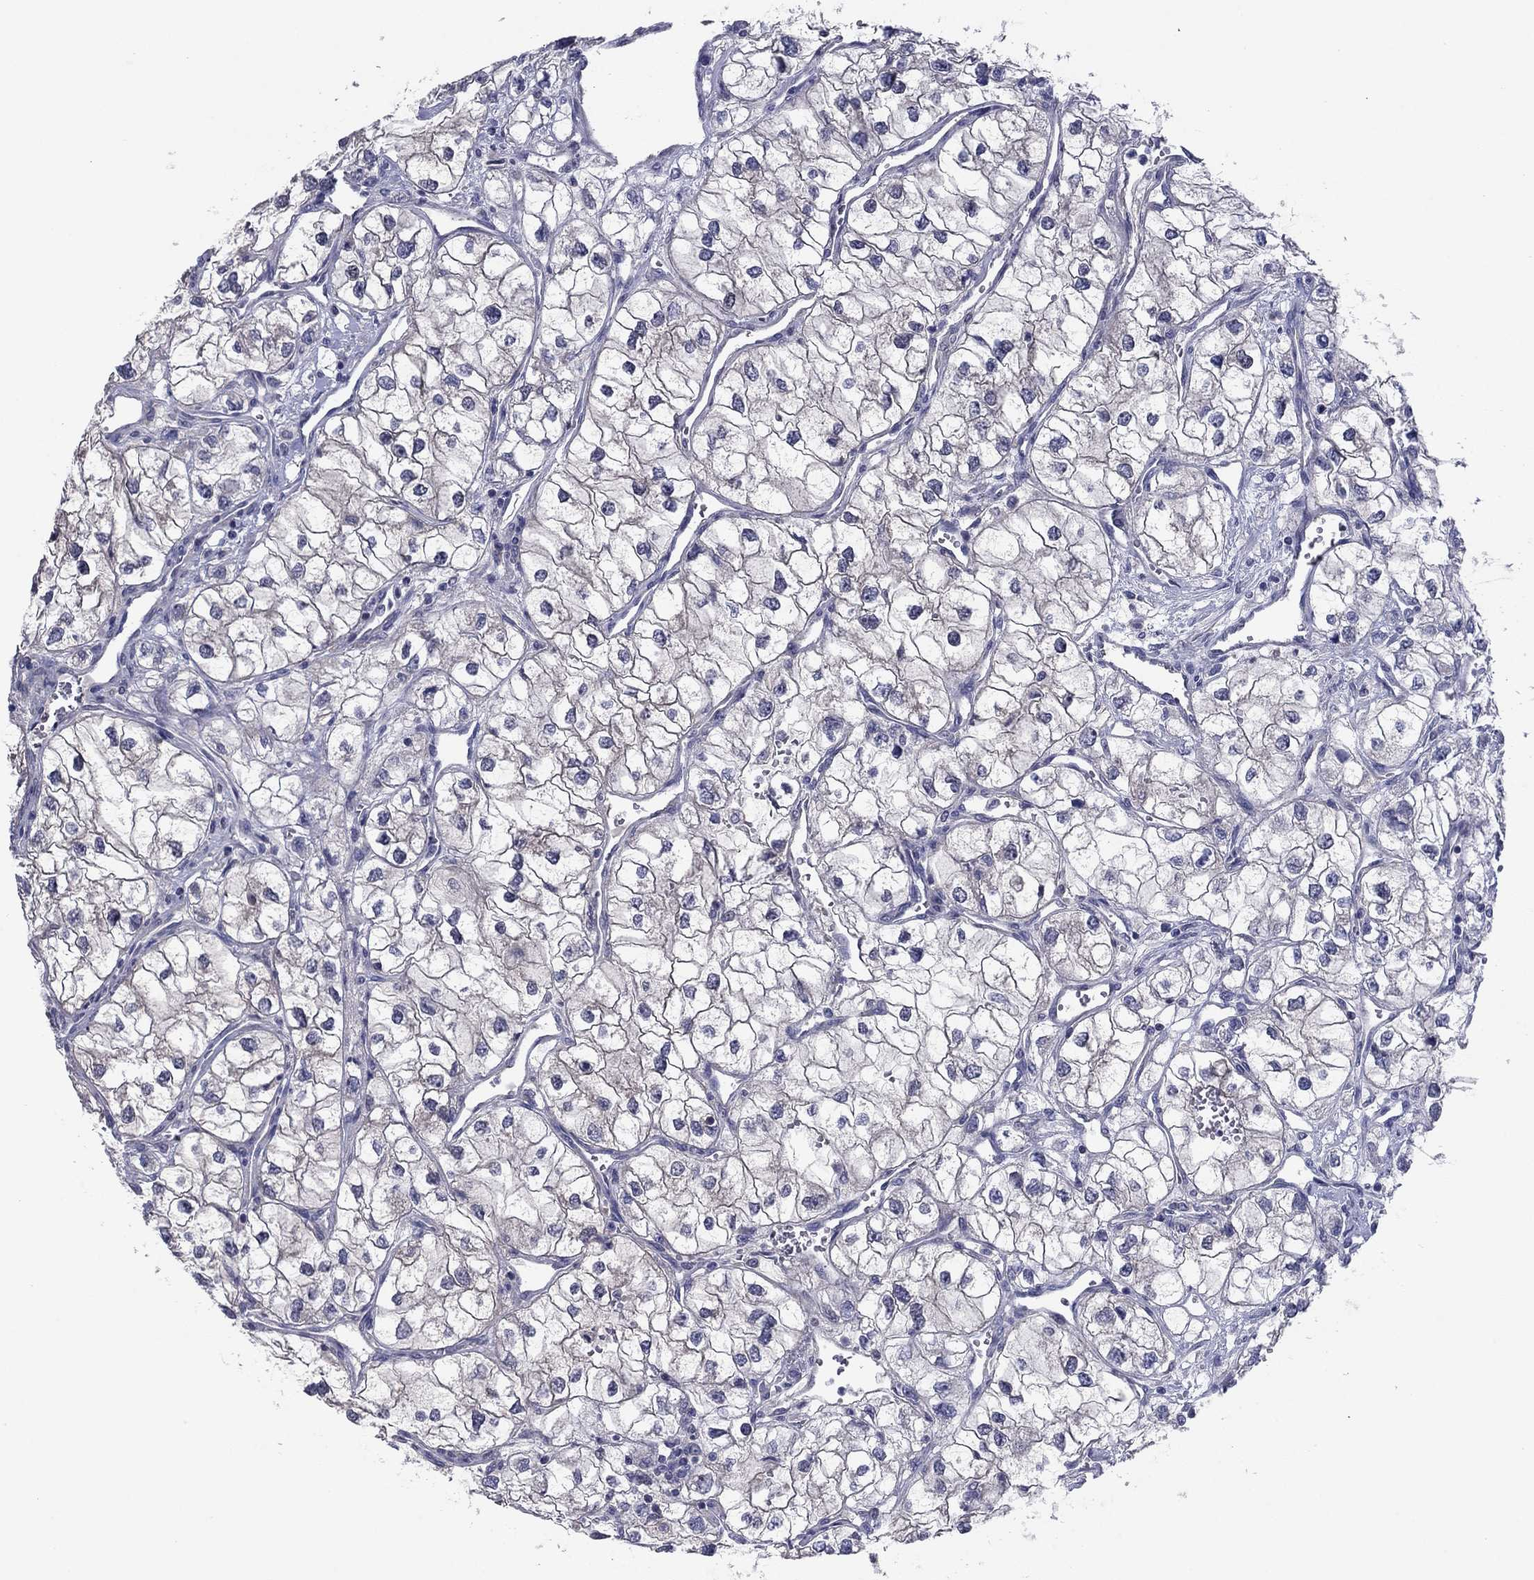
{"staining": {"intensity": "negative", "quantity": "none", "location": "none"}, "tissue": "renal cancer", "cell_type": "Tumor cells", "image_type": "cancer", "snomed": [{"axis": "morphology", "description": "Adenocarcinoma, NOS"}, {"axis": "topography", "description": "Kidney"}], "caption": "The IHC photomicrograph has no significant positivity in tumor cells of renal cancer (adenocarcinoma) tissue.", "gene": "GRHPR", "patient": {"sex": "male", "age": 59}}